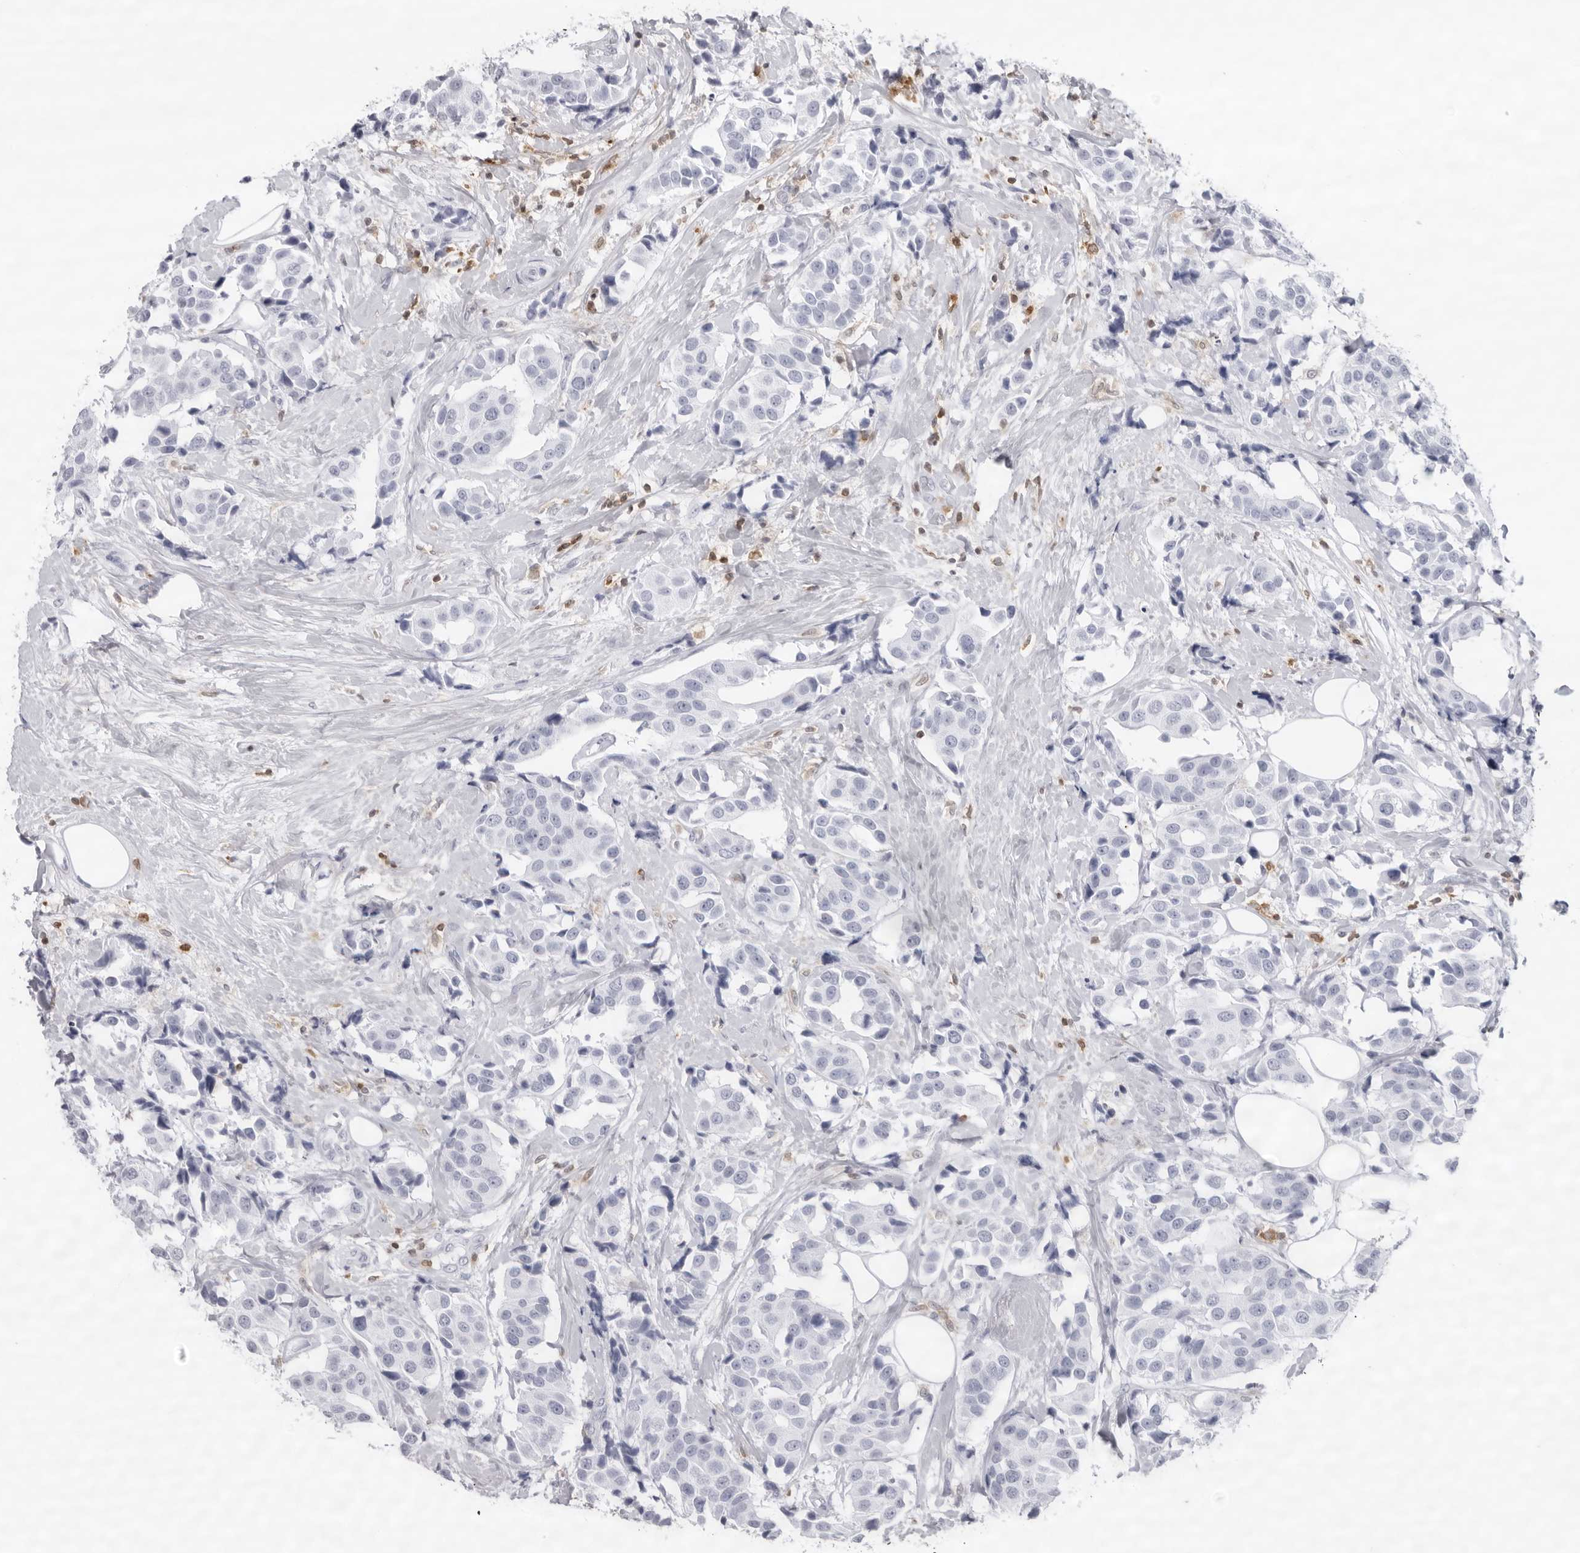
{"staining": {"intensity": "negative", "quantity": "none", "location": "none"}, "tissue": "breast cancer", "cell_type": "Tumor cells", "image_type": "cancer", "snomed": [{"axis": "morphology", "description": "Normal tissue, NOS"}, {"axis": "morphology", "description": "Duct carcinoma"}, {"axis": "topography", "description": "Breast"}], "caption": "Tumor cells show no significant positivity in breast cancer.", "gene": "FMNL1", "patient": {"sex": "female", "age": 39}}